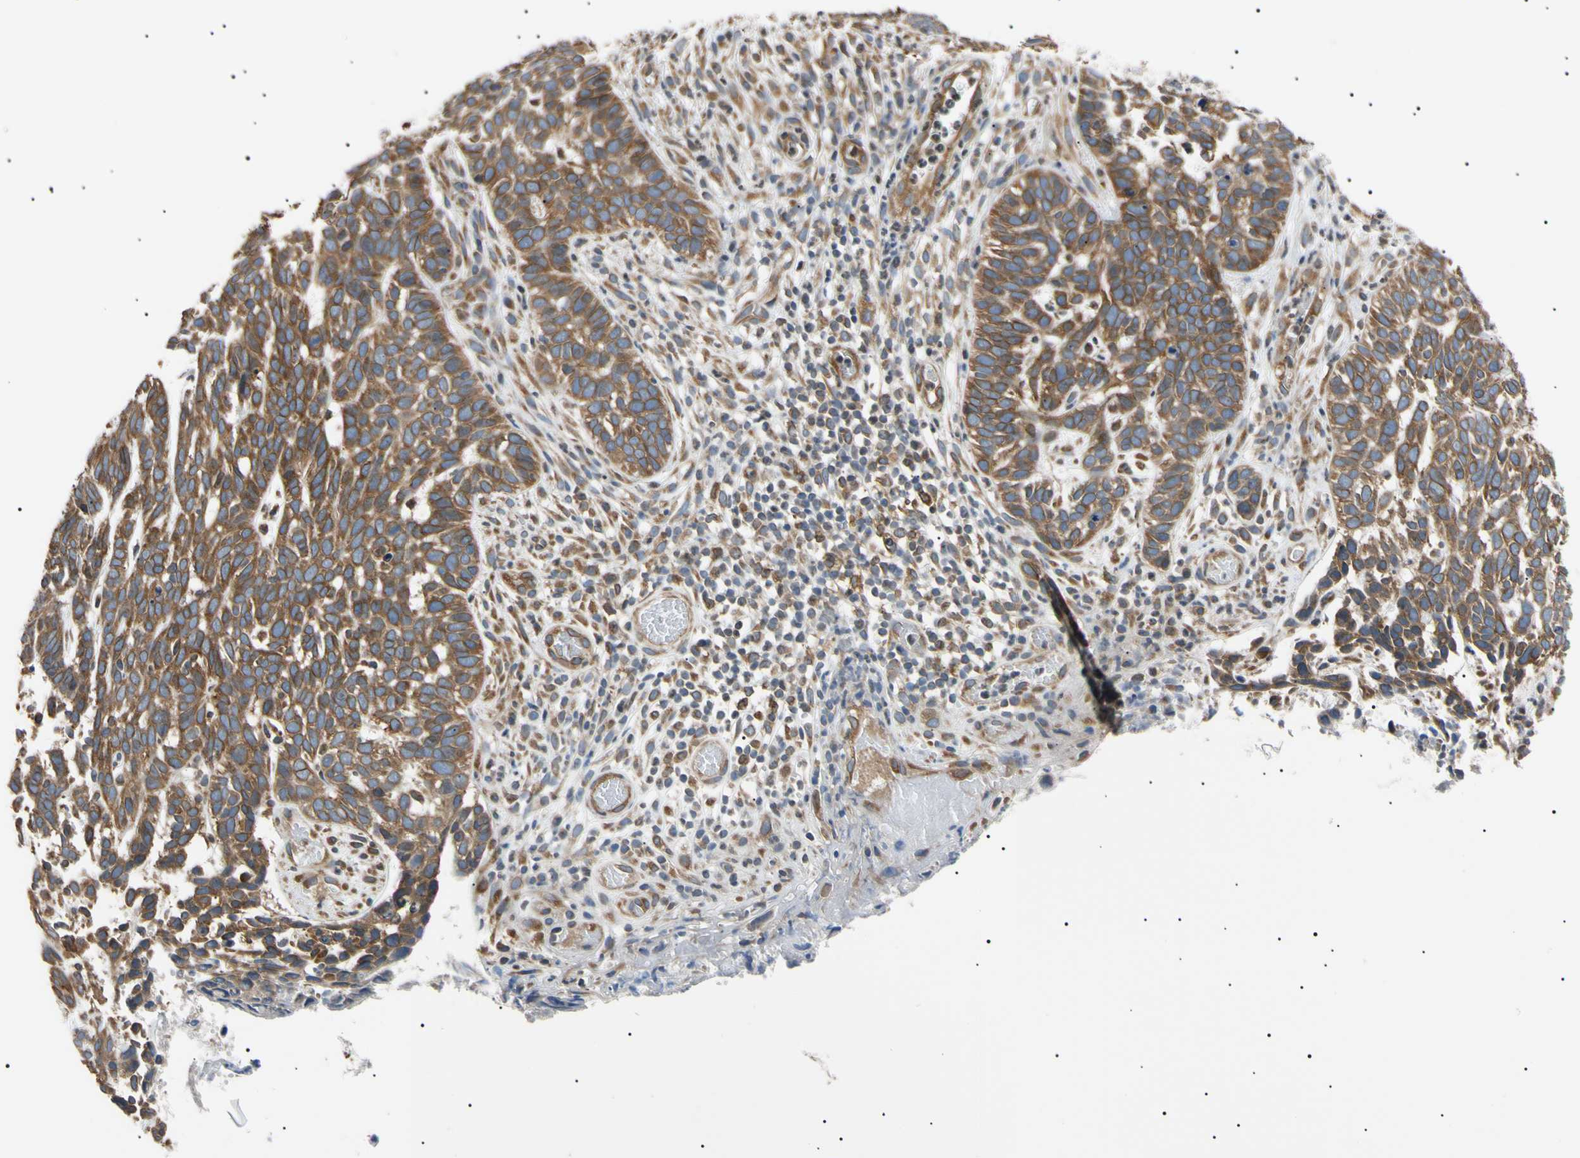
{"staining": {"intensity": "strong", "quantity": ">75%", "location": "cytoplasmic/membranous"}, "tissue": "skin cancer", "cell_type": "Tumor cells", "image_type": "cancer", "snomed": [{"axis": "morphology", "description": "Basal cell carcinoma"}, {"axis": "topography", "description": "Skin"}], "caption": "Immunohistochemical staining of human skin cancer (basal cell carcinoma) shows high levels of strong cytoplasmic/membranous staining in approximately >75% of tumor cells.", "gene": "VAPA", "patient": {"sex": "male", "age": 87}}